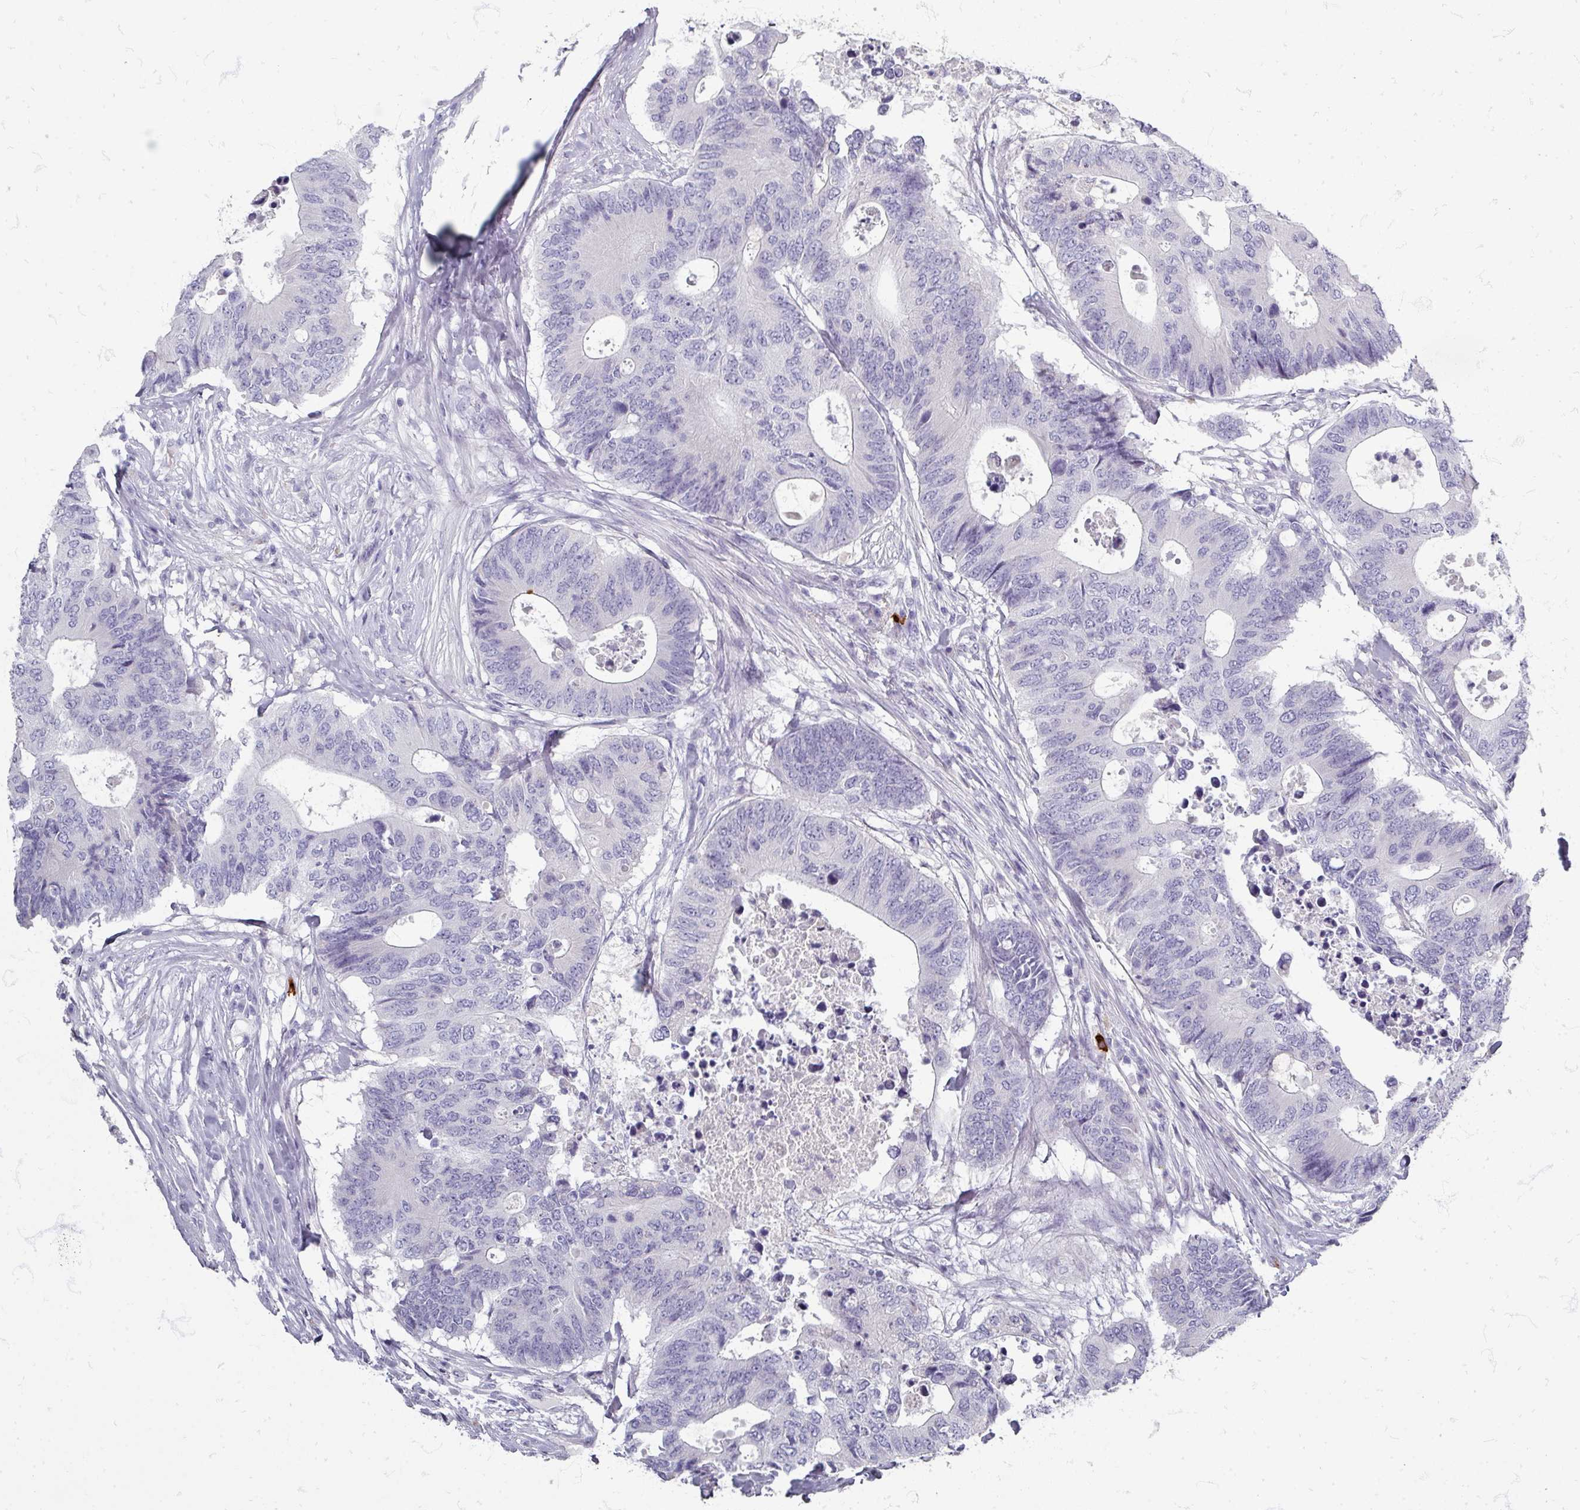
{"staining": {"intensity": "negative", "quantity": "none", "location": "none"}, "tissue": "colorectal cancer", "cell_type": "Tumor cells", "image_type": "cancer", "snomed": [{"axis": "morphology", "description": "Adenocarcinoma, NOS"}, {"axis": "topography", "description": "Colon"}], "caption": "Adenocarcinoma (colorectal) was stained to show a protein in brown. There is no significant positivity in tumor cells.", "gene": "ZNF878", "patient": {"sex": "male", "age": 71}}